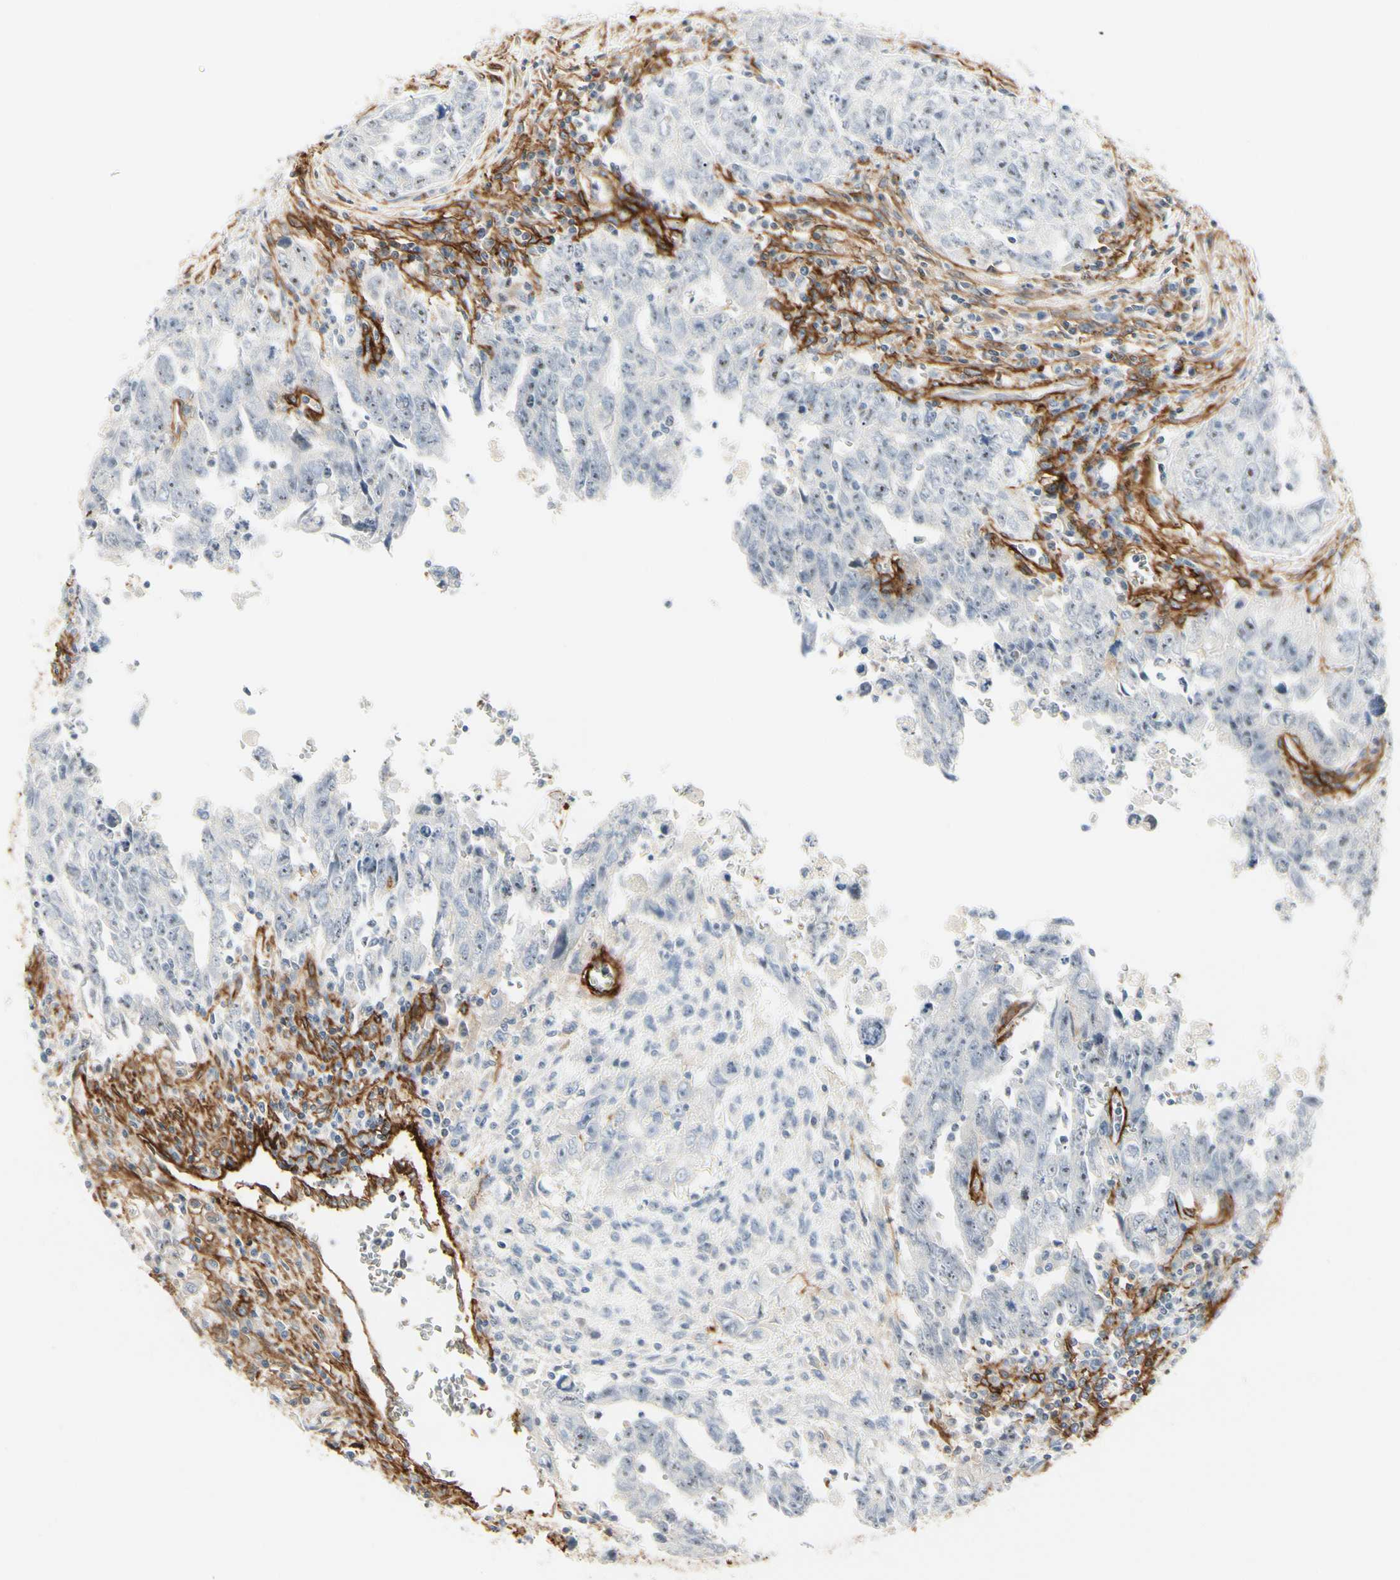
{"staining": {"intensity": "negative", "quantity": "none", "location": "none"}, "tissue": "testis cancer", "cell_type": "Tumor cells", "image_type": "cancer", "snomed": [{"axis": "morphology", "description": "Carcinoma, Embryonal, NOS"}, {"axis": "topography", "description": "Testis"}], "caption": "There is no significant expression in tumor cells of testis cancer. (Brightfield microscopy of DAB IHC at high magnification).", "gene": "GGT5", "patient": {"sex": "male", "age": 28}}